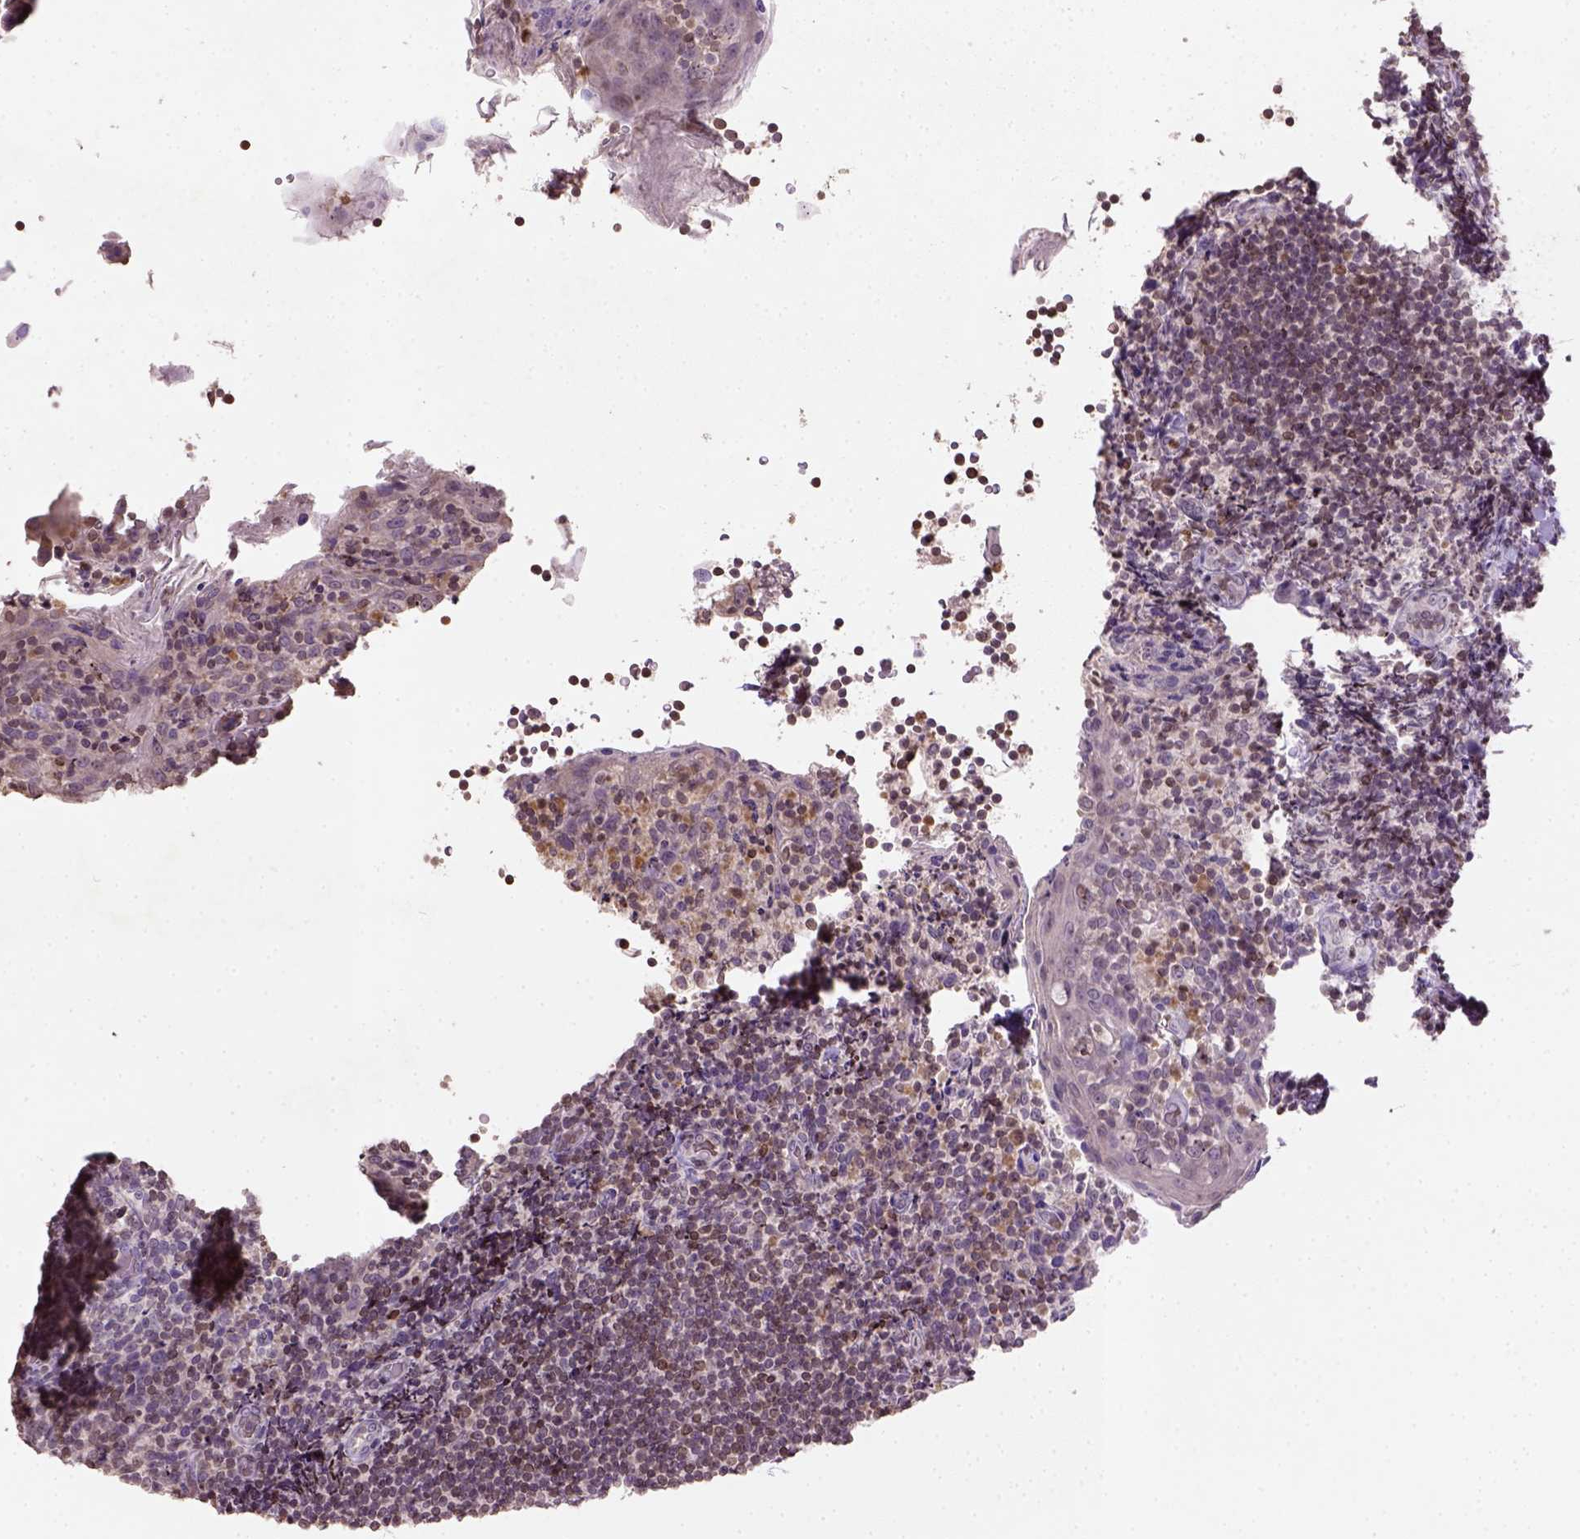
{"staining": {"intensity": "strong", "quantity": "<25%", "location": "nuclear"}, "tissue": "tonsil", "cell_type": "Germinal center cells", "image_type": "normal", "snomed": [{"axis": "morphology", "description": "Normal tissue, NOS"}, {"axis": "topography", "description": "Tonsil"}], "caption": "An image showing strong nuclear expression in approximately <25% of germinal center cells in normal tonsil, as visualized by brown immunohistochemical staining.", "gene": "NUDT3", "patient": {"sex": "female", "age": 10}}